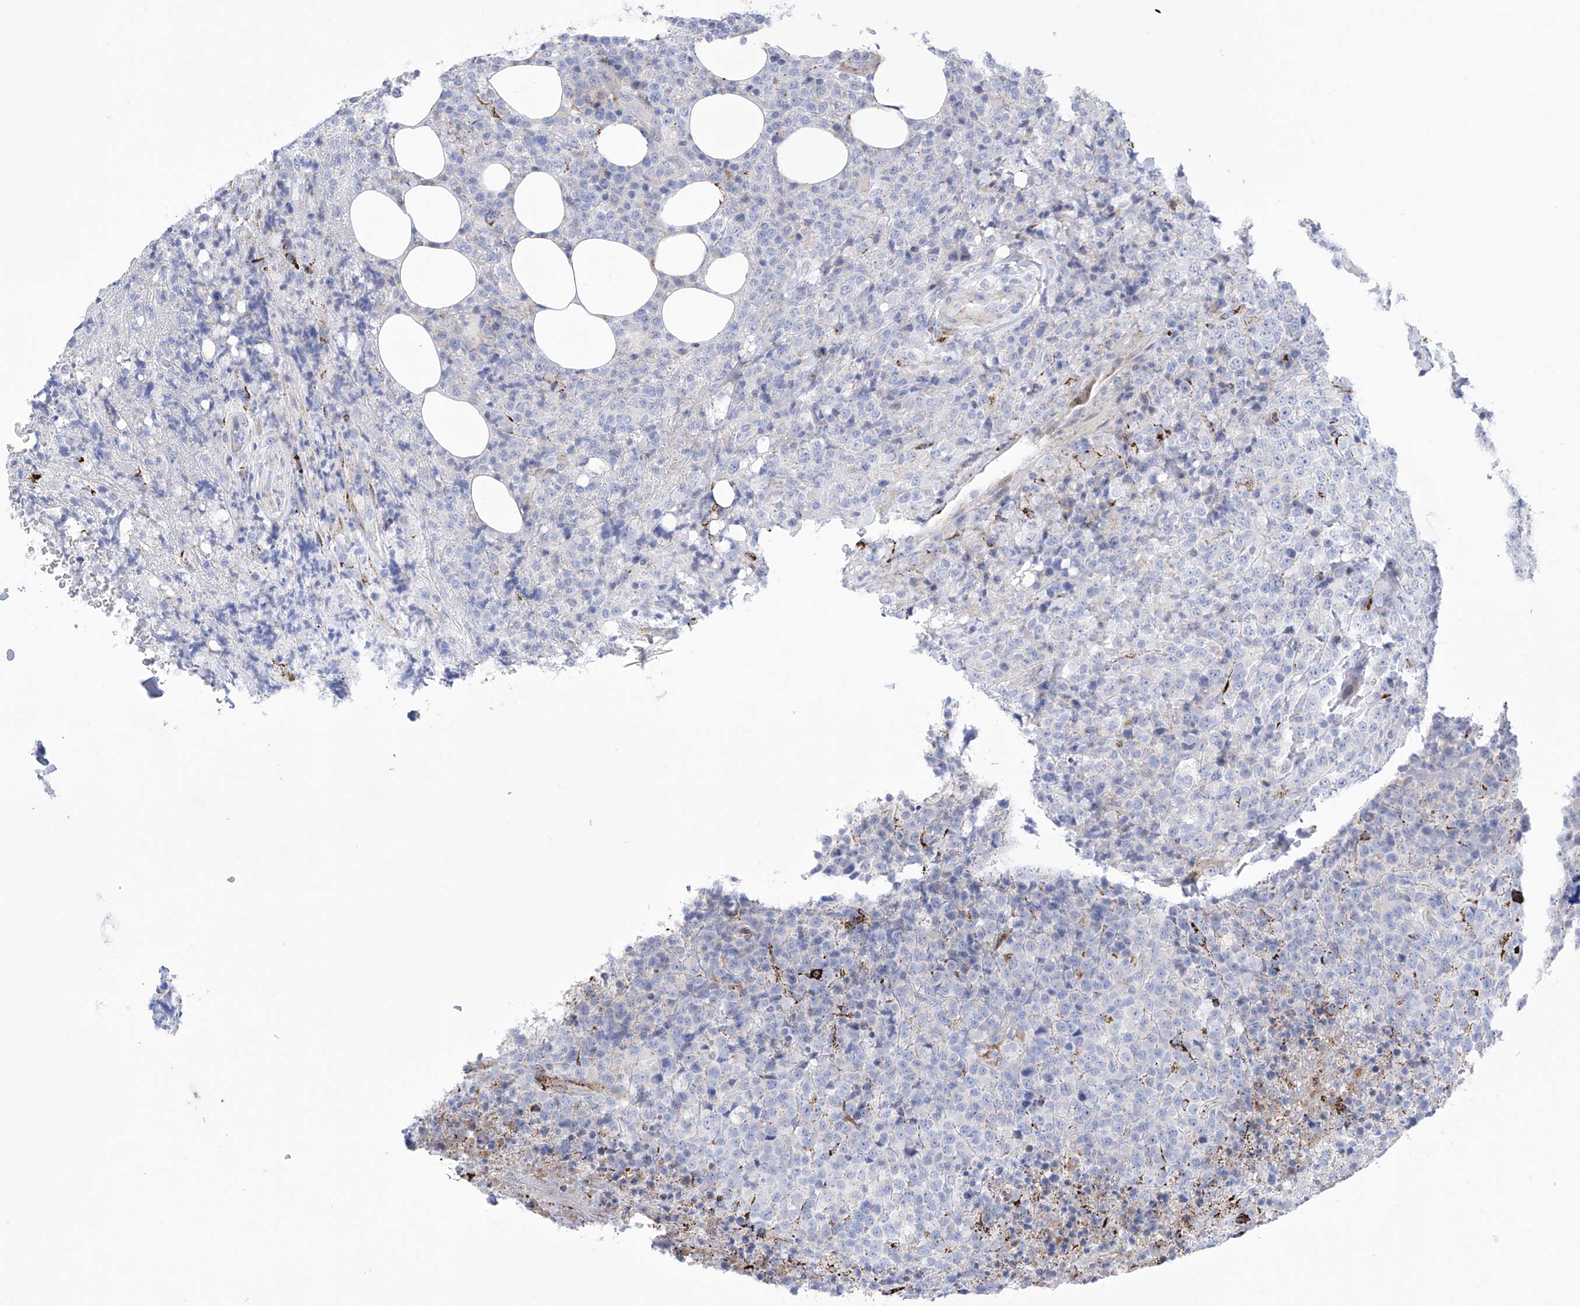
{"staining": {"intensity": "negative", "quantity": "none", "location": "none"}, "tissue": "lymphoma", "cell_type": "Tumor cells", "image_type": "cancer", "snomed": [{"axis": "morphology", "description": "Malignant lymphoma, non-Hodgkin's type, High grade"}, {"axis": "topography", "description": "Lymph node"}], "caption": "Immunohistochemistry of human lymphoma shows no positivity in tumor cells.", "gene": "C1orf87", "patient": {"sex": "male", "age": 13}}